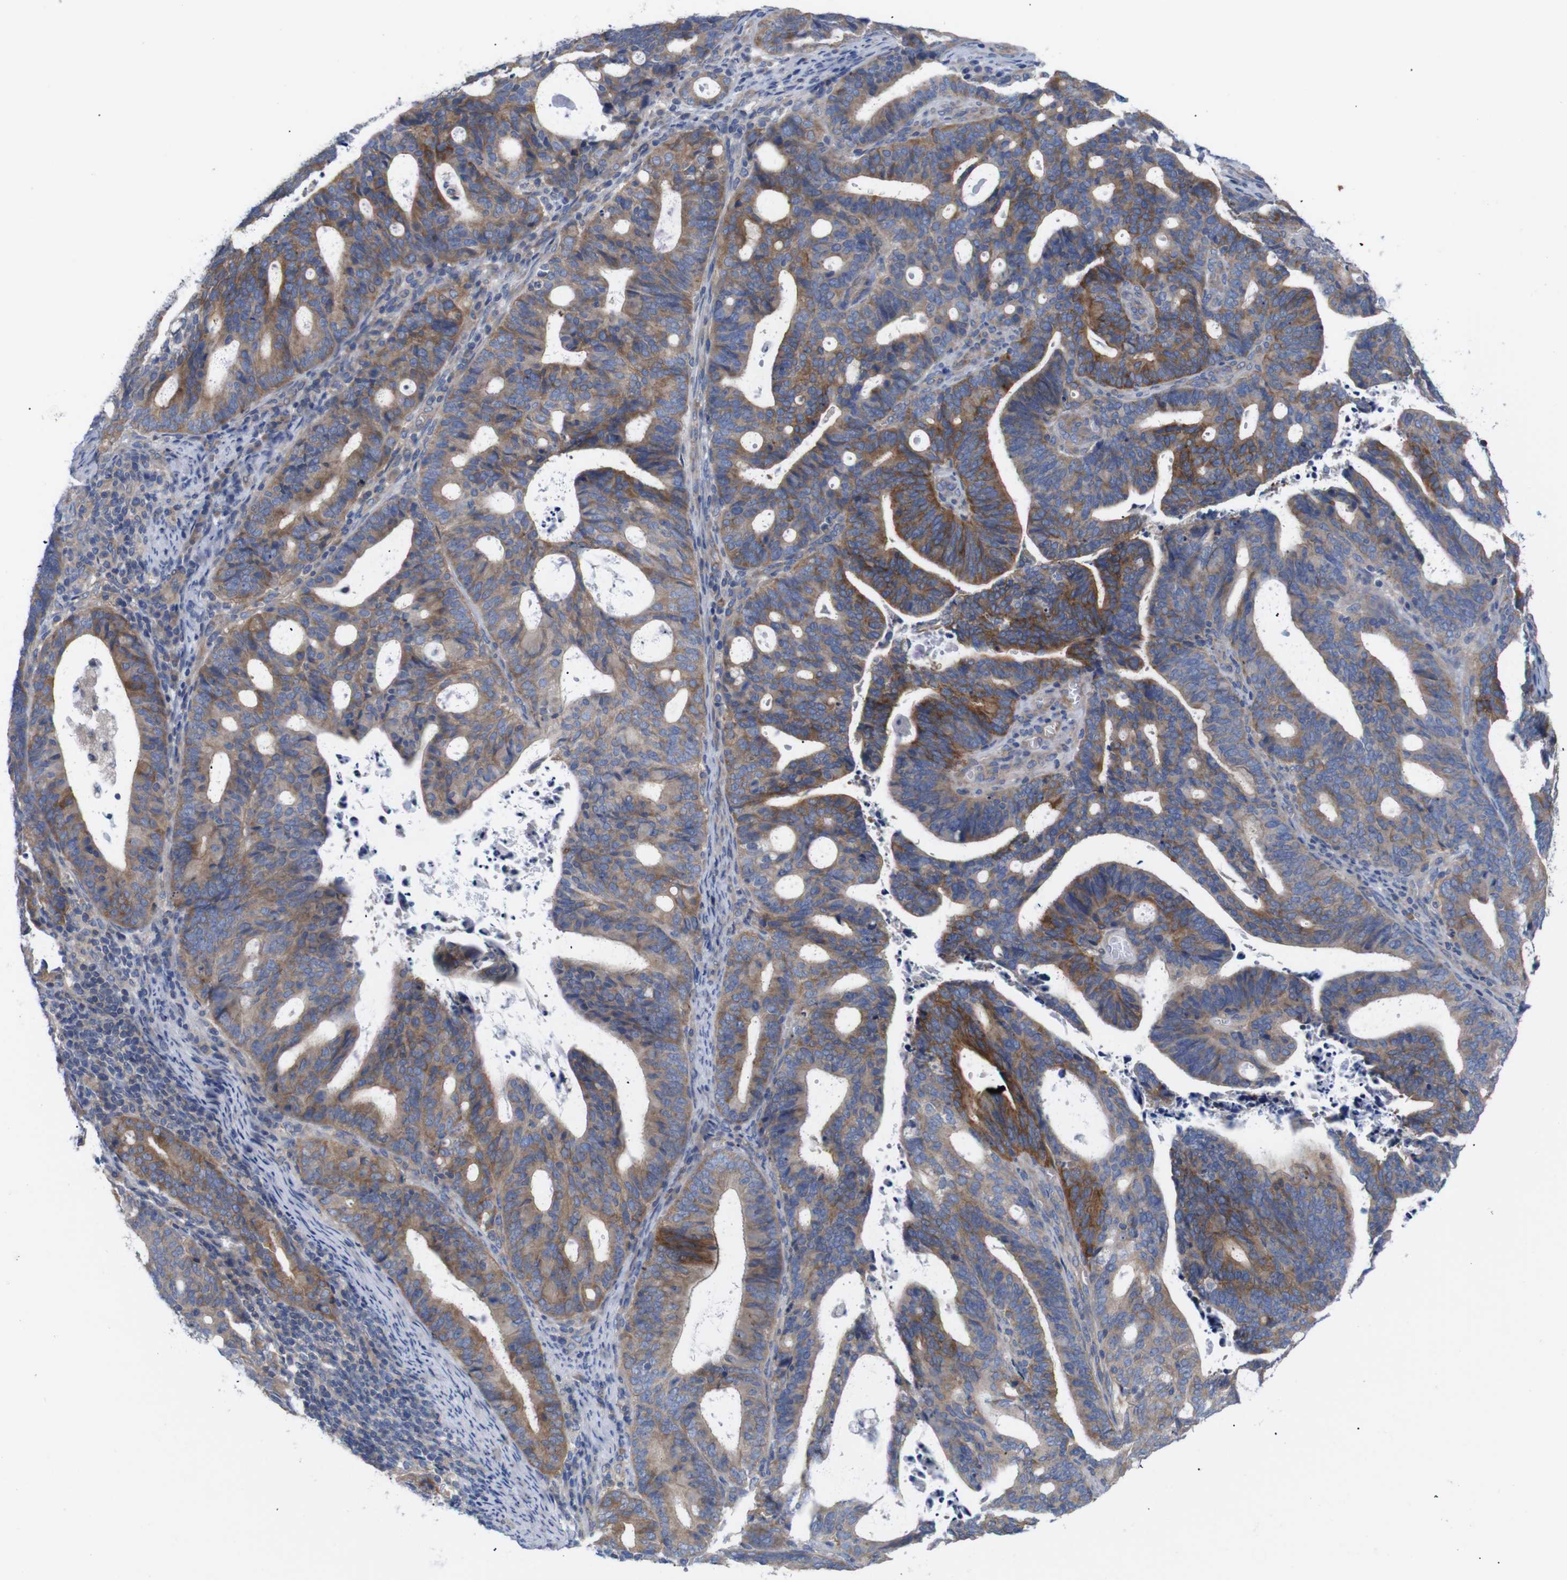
{"staining": {"intensity": "strong", "quantity": ">75%", "location": "cytoplasmic/membranous"}, "tissue": "endometrial cancer", "cell_type": "Tumor cells", "image_type": "cancer", "snomed": [{"axis": "morphology", "description": "Adenocarcinoma, NOS"}, {"axis": "topography", "description": "Uterus"}], "caption": "Strong cytoplasmic/membranous protein positivity is appreciated in approximately >75% of tumor cells in endometrial cancer (adenocarcinoma).", "gene": "USH1C", "patient": {"sex": "female", "age": 83}}